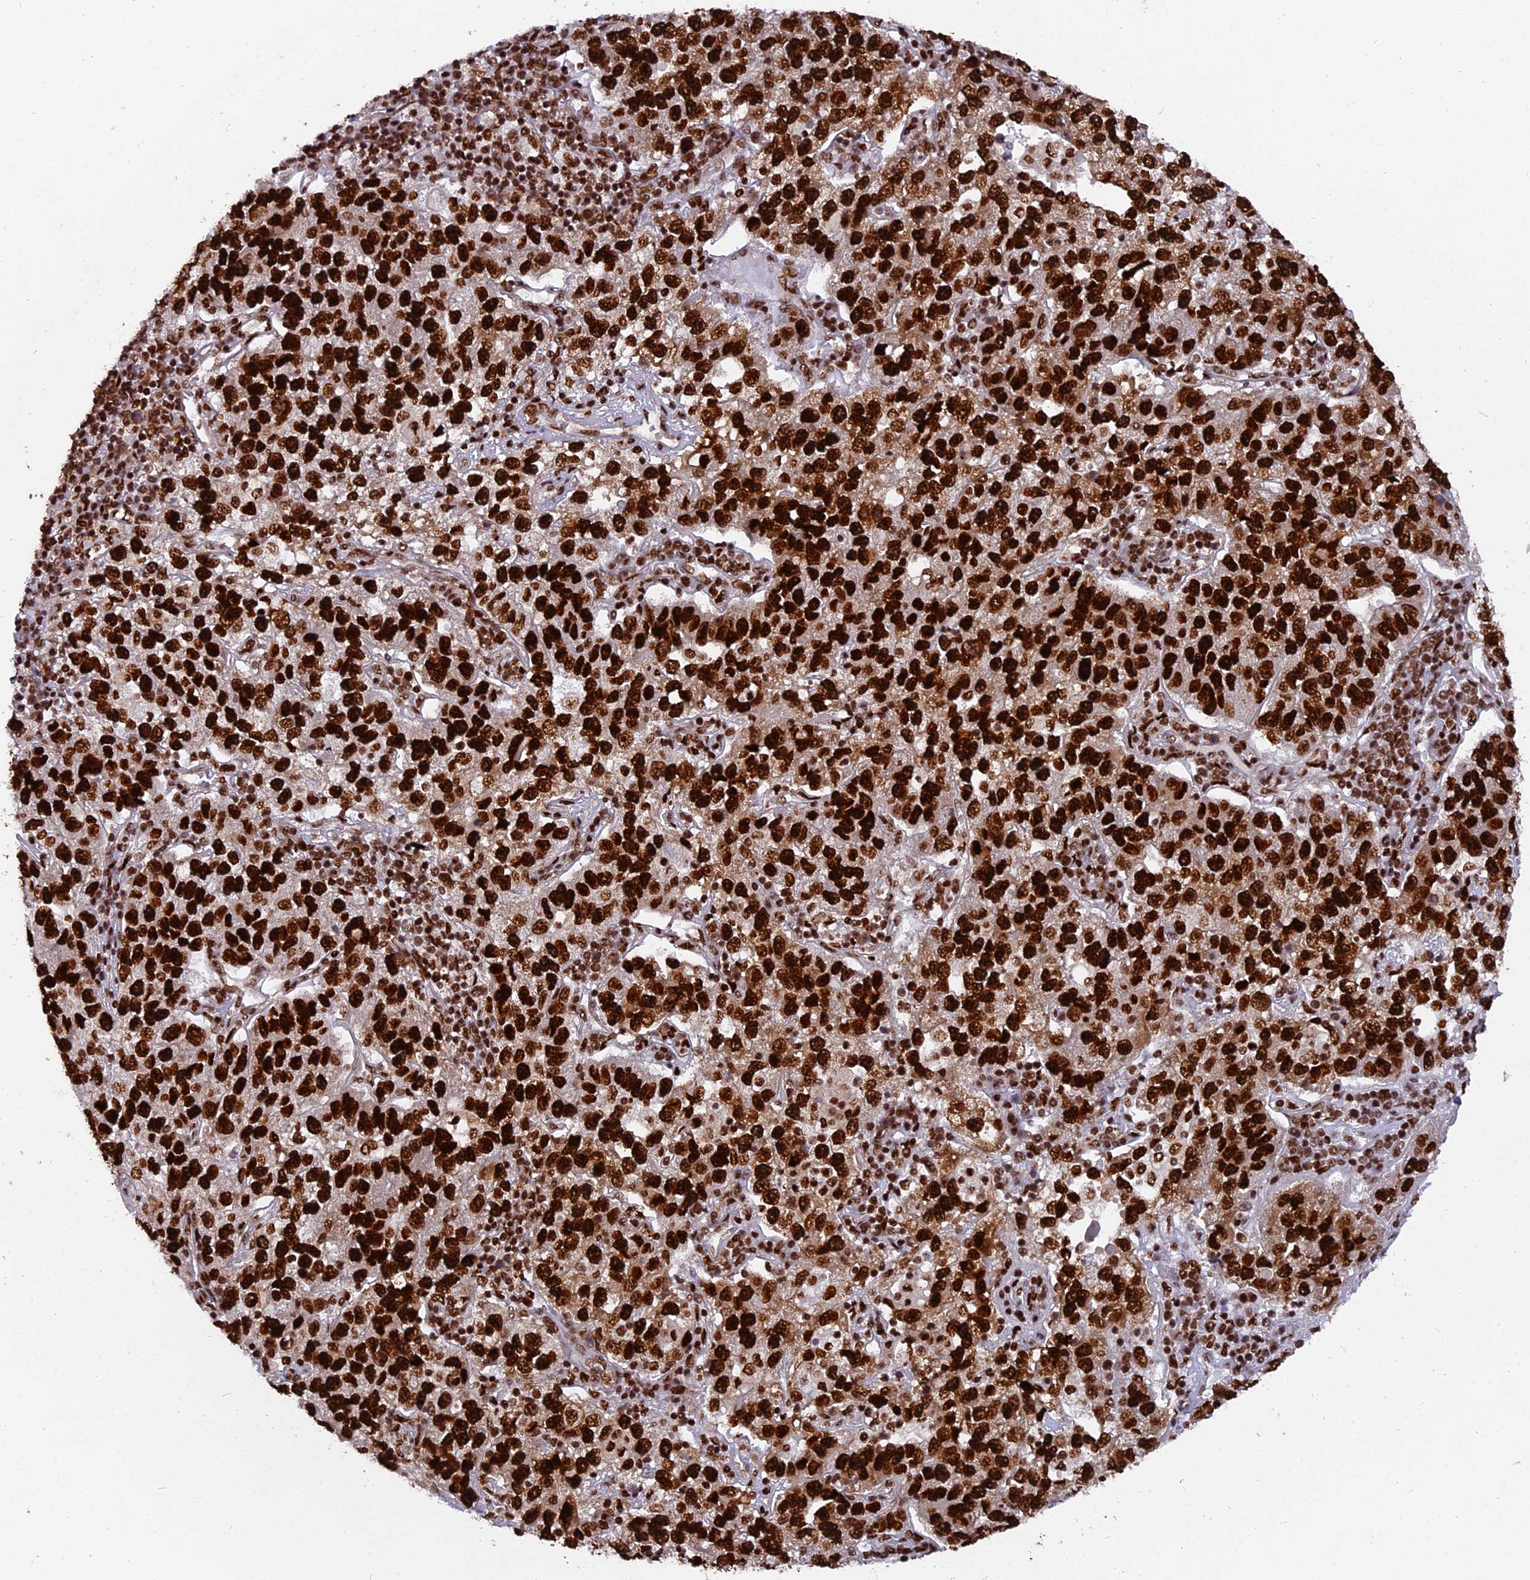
{"staining": {"intensity": "strong", "quantity": ">75%", "location": "cytoplasmic/membranous,nuclear"}, "tissue": "pancreatic cancer", "cell_type": "Tumor cells", "image_type": "cancer", "snomed": [{"axis": "morphology", "description": "Adenocarcinoma, NOS"}, {"axis": "topography", "description": "Pancreas"}], "caption": "Tumor cells show high levels of strong cytoplasmic/membranous and nuclear expression in approximately >75% of cells in pancreatic cancer.", "gene": "RAMAC", "patient": {"sex": "female", "age": 61}}